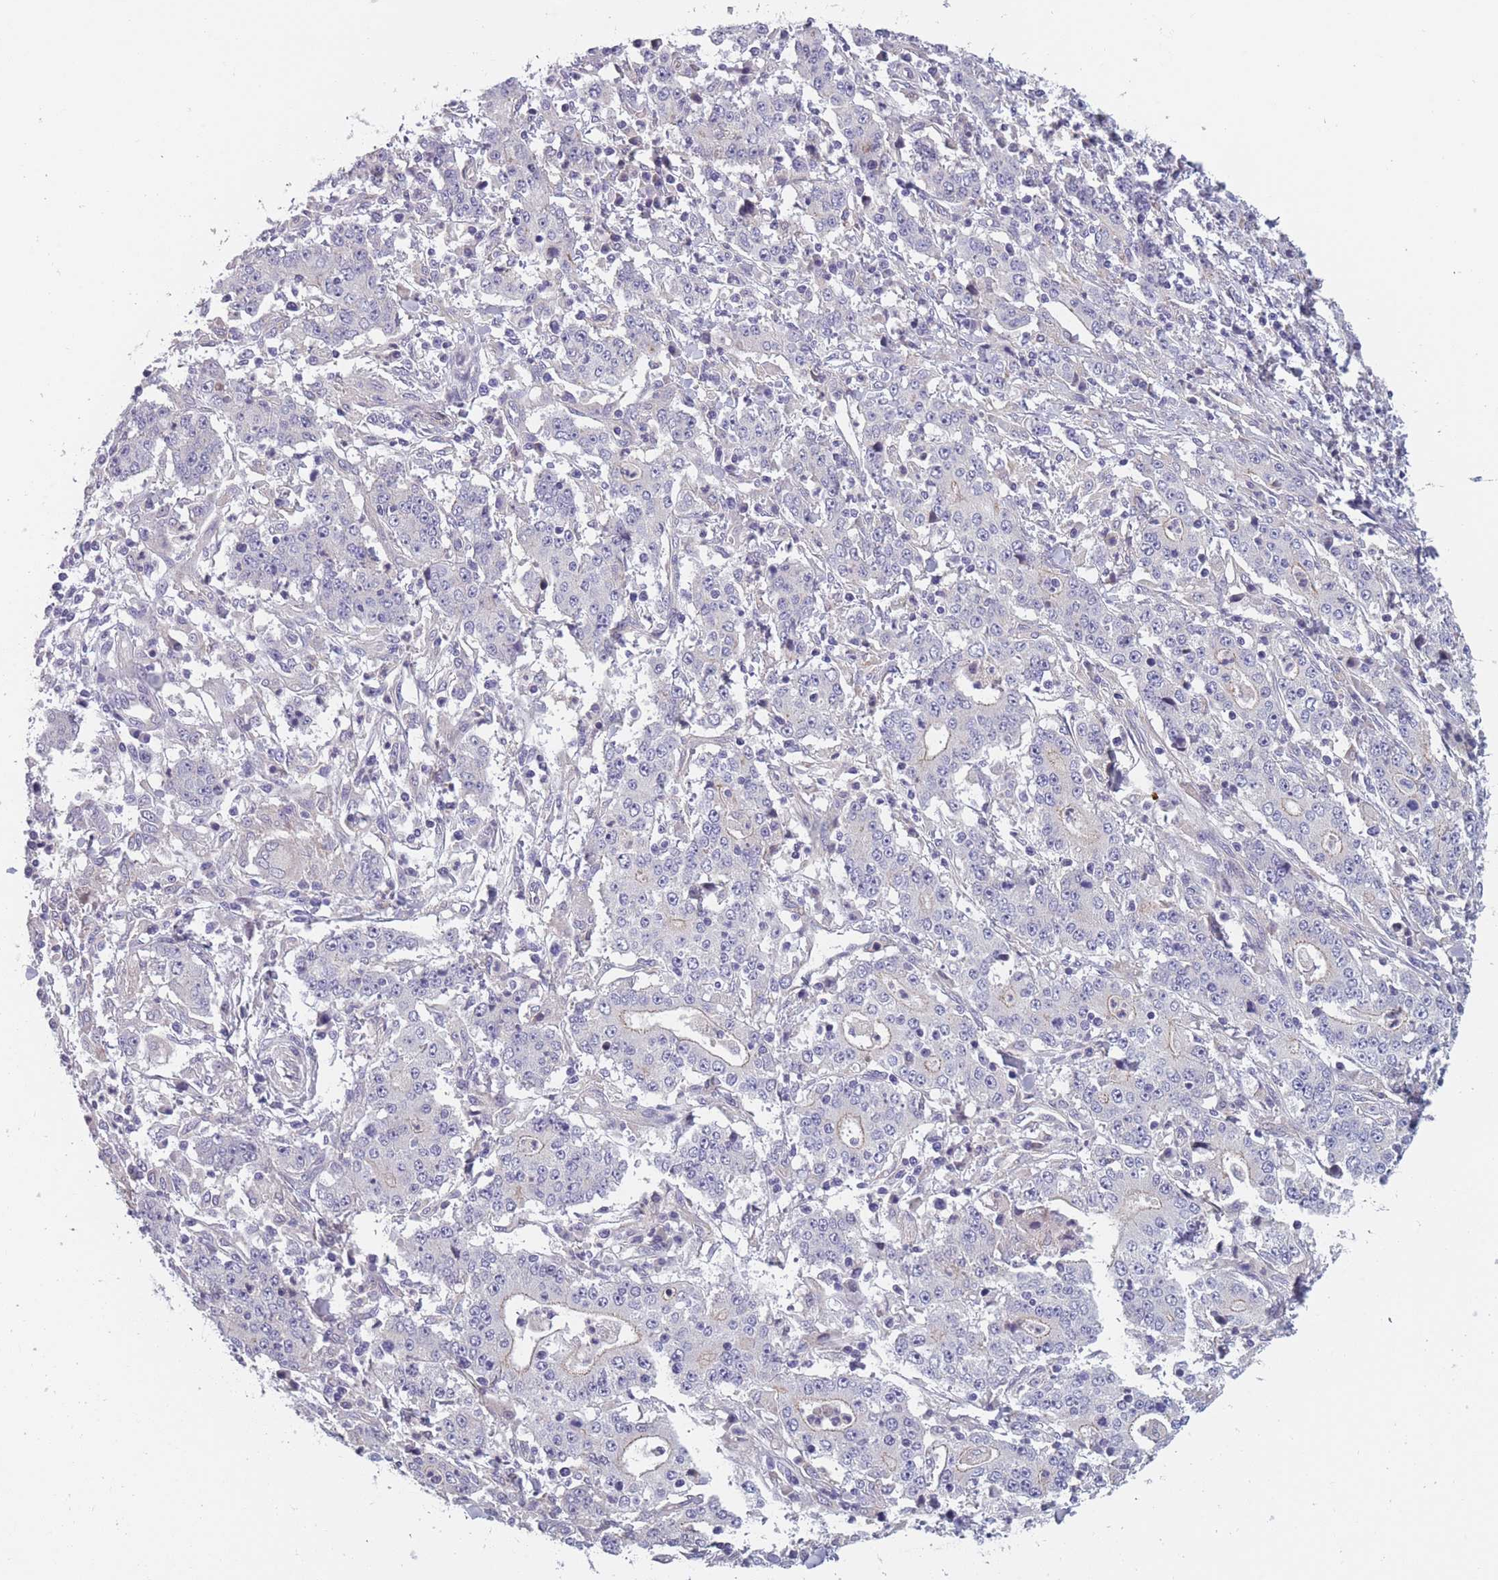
{"staining": {"intensity": "negative", "quantity": "none", "location": "none"}, "tissue": "stomach cancer", "cell_type": "Tumor cells", "image_type": "cancer", "snomed": [{"axis": "morphology", "description": "Normal tissue, NOS"}, {"axis": "morphology", "description": "Adenocarcinoma, NOS"}, {"axis": "topography", "description": "Stomach, upper"}, {"axis": "topography", "description": "Stomach"}], "caption": "This is a histopathology image of immunohistochemistry (IHC) staining of stomach cancer, which shows no positivity in tumor cells. Nuclei are stained in blue.", "gene": "FAM83F", "patient": {"sex": "male", "age": 59}}